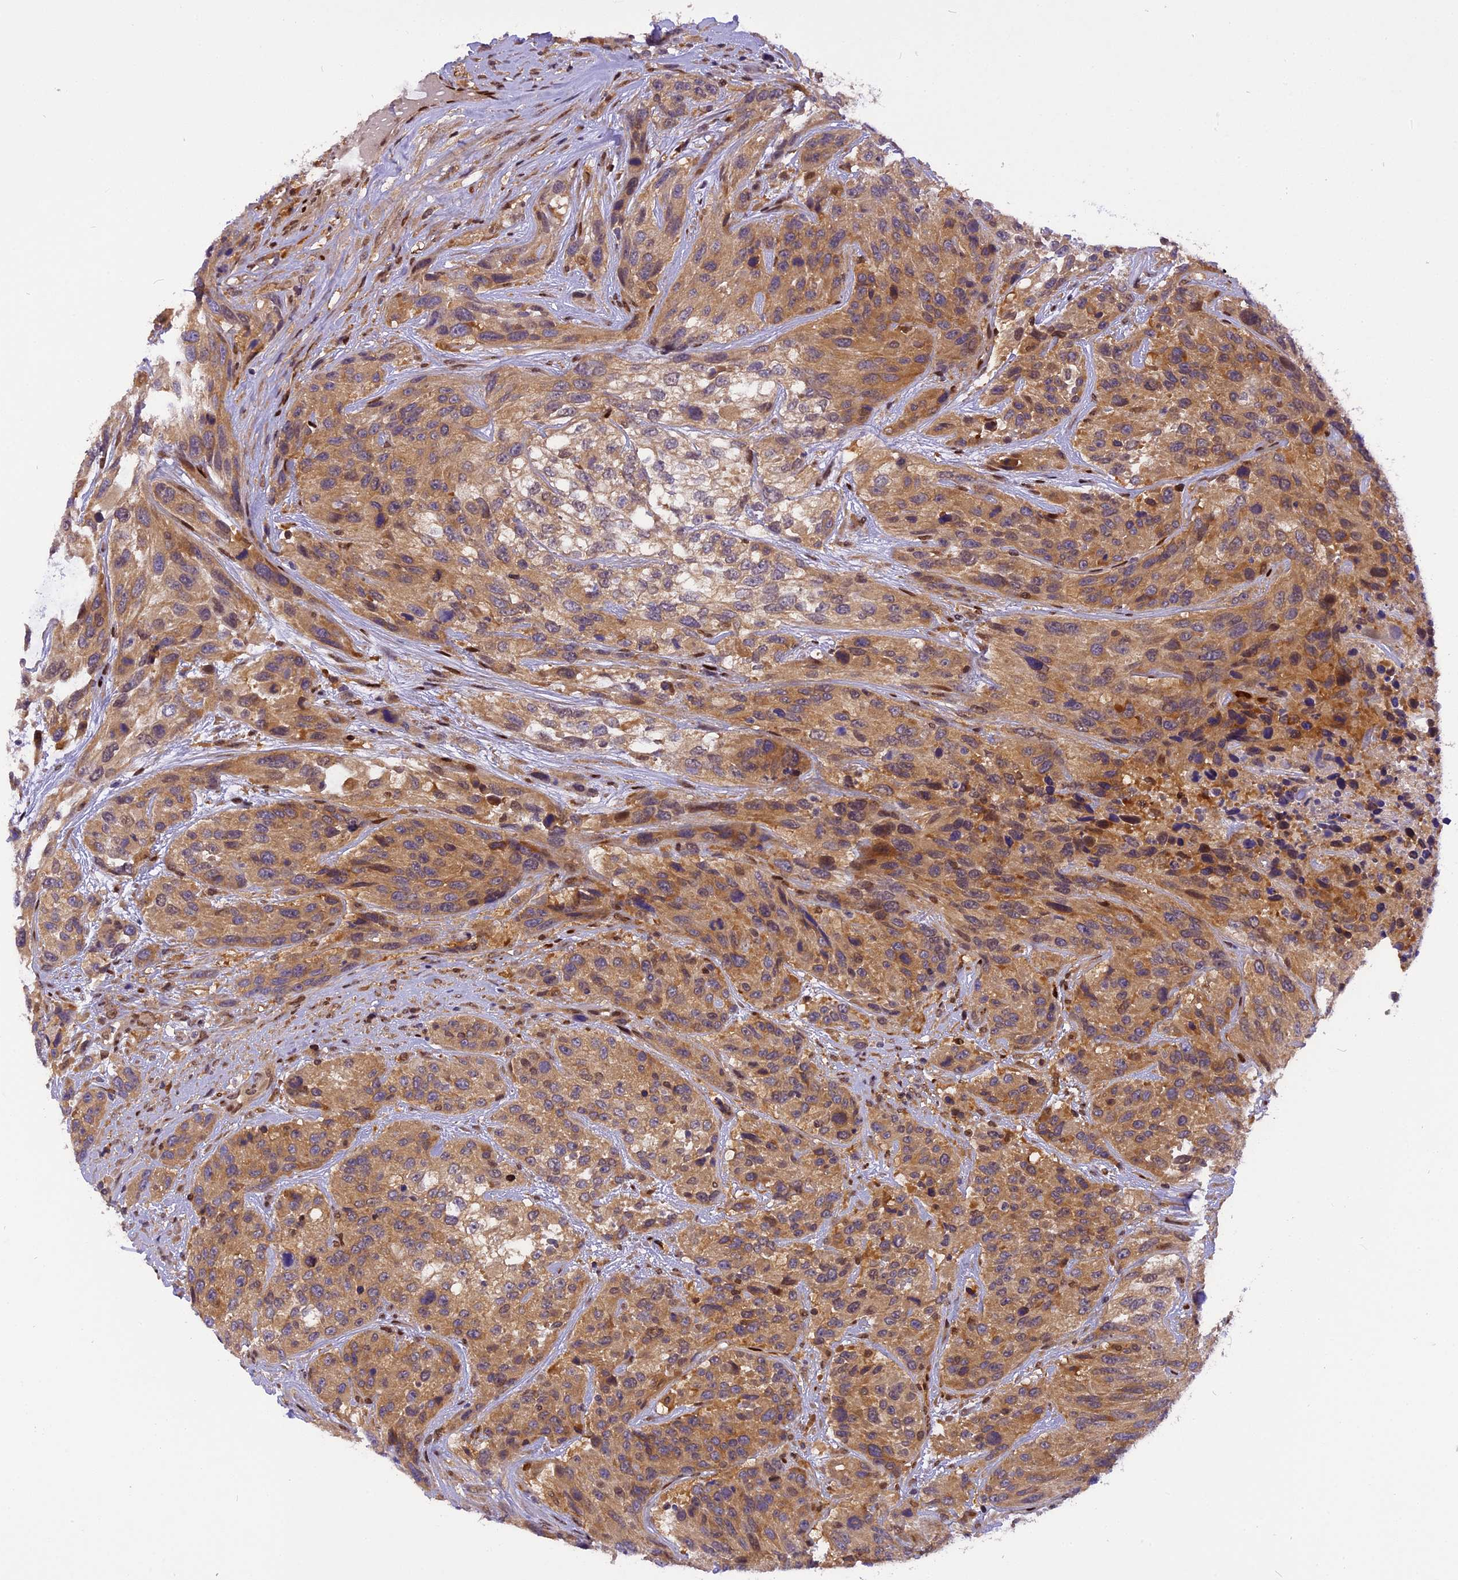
{"staining": {"intensity": "moderate", "quantity": ">75%", "location": "cytoplasmic/membranous"}, "tissue": "urothelial cancer", "cell_type": "Tumor cells", "image_type": "cancer", "snomed": [{"axis": "morphology", "description": "Urothelial carcinoma, High grade"}, {"axis": "topography", "description": "Urinary bladder"}], "caption": "Protein positivity by immunohistochemistry displays moderate cytoplasmic/membranous positivity in approximately >75% of tumor cells in urothelial cancer.", "gene": "RABGGTA", "patient": {"sex": "female", "age": 70}}